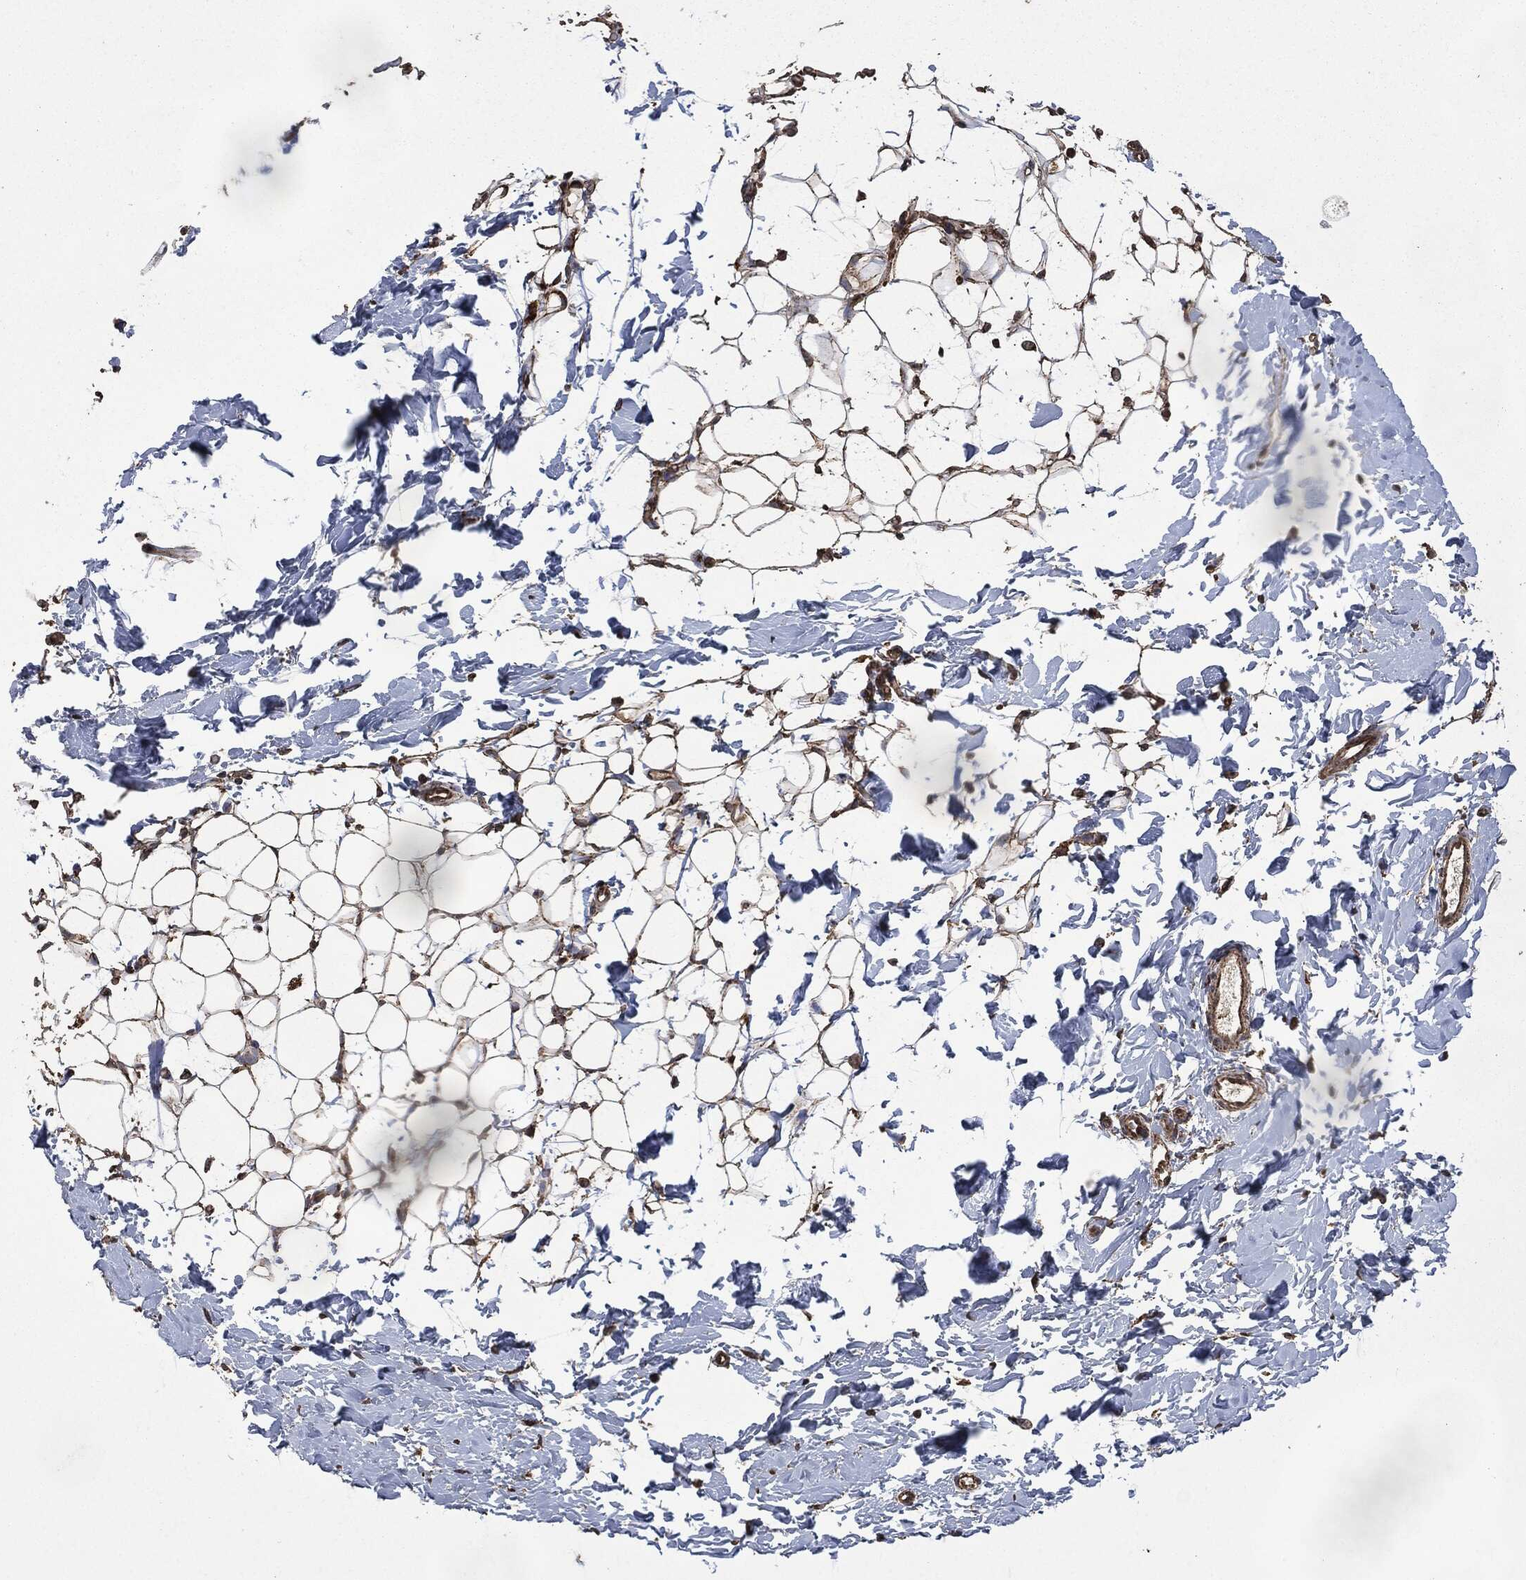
{"staining": {"intensity": "moderate", "quantity": ">75%", "location": "cytoplasmic/membranous"}, "tissue": "breast", "cell_type": "Adipocytes", "image_type": "normal", "snomed": [{"axis": "morphology", "description": "Normal tissue, NOS"}, {"axis": "topography", "description": "Breast"}], "caption": "Immunohistochemical staining of unremarkable breast displays medium levels of moderate cytoplasmic/membranous staining in approximately >75% of adipocytes. The protein is stained brown, and the nuclei are stained in blue (DAB IHC with brightfield microscopy, high magnification).", "gene": "LIG3", "patient": {"sex": "female", "age": 37}}